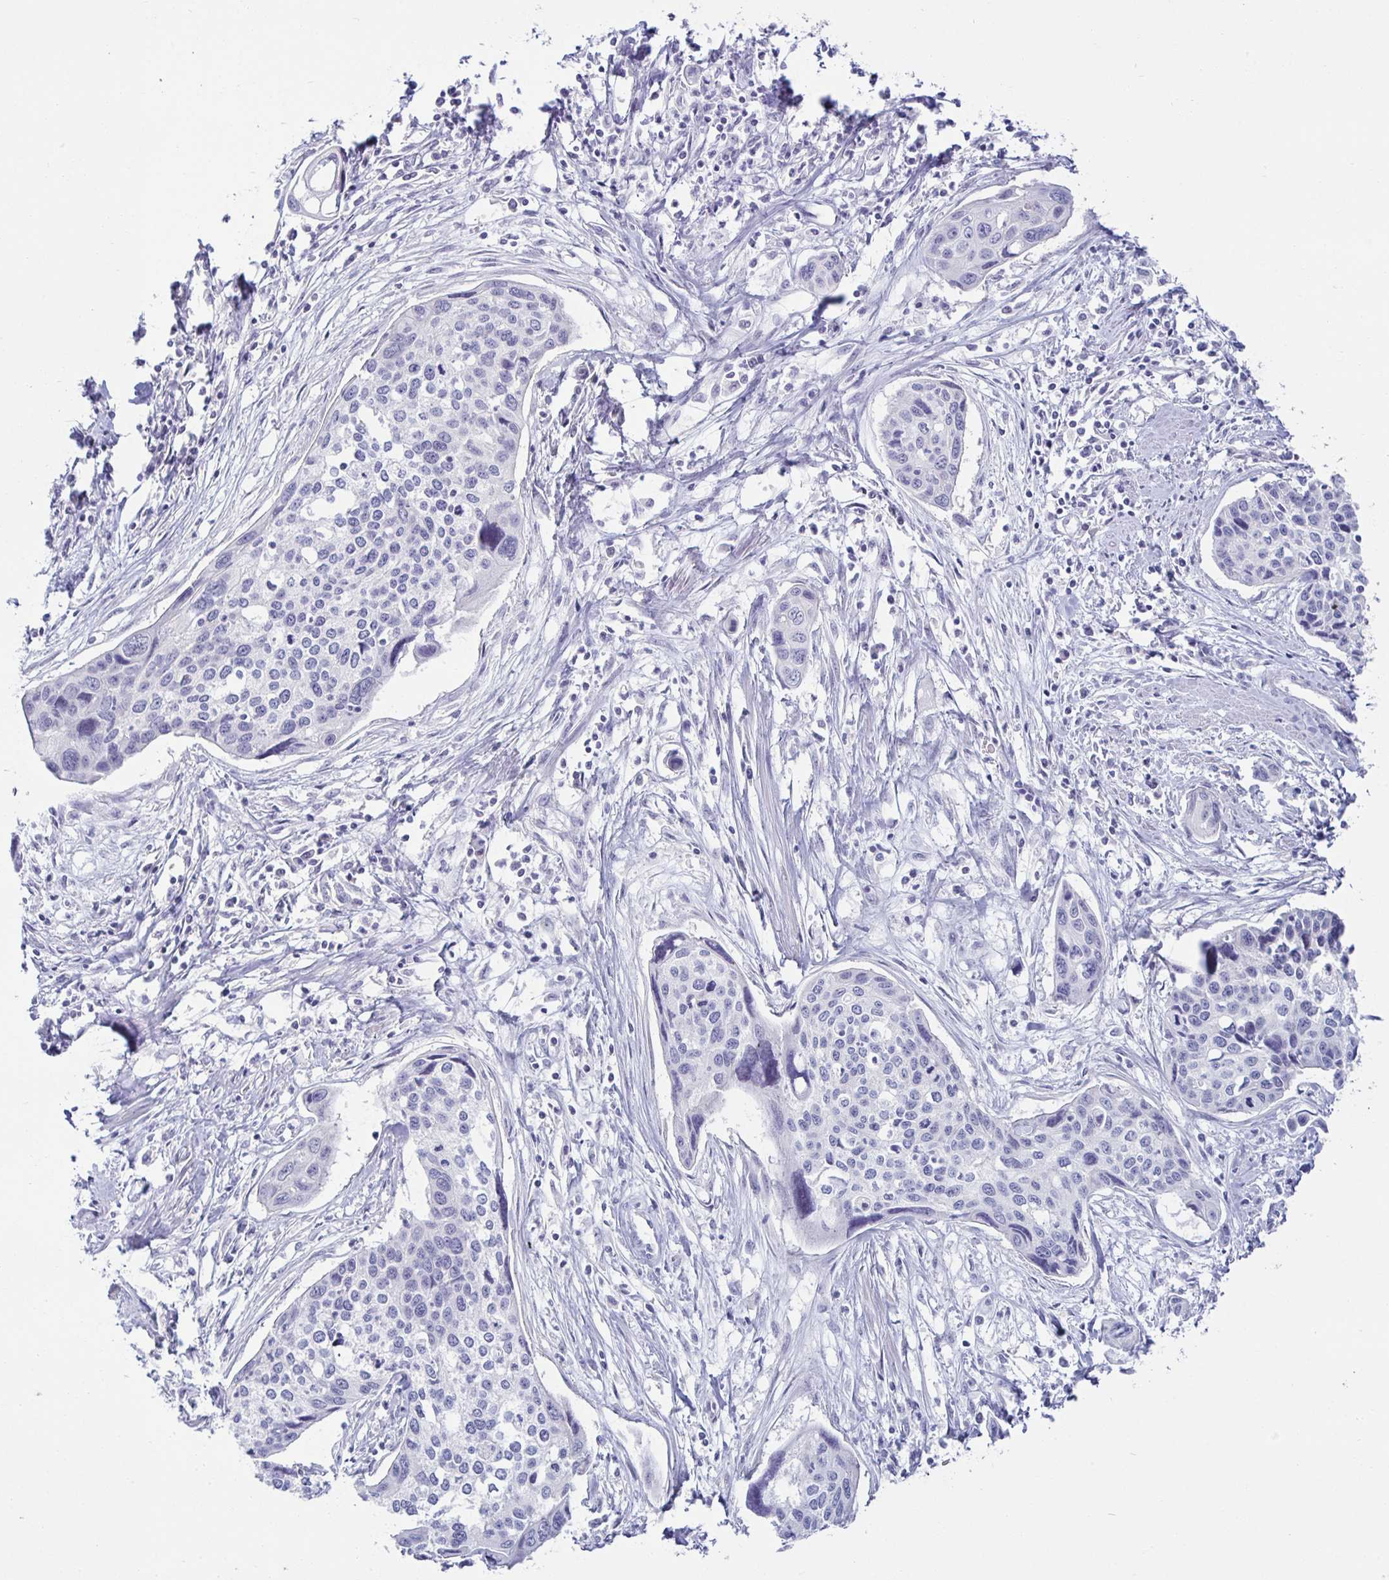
{"staining": {"intensity": "negative", "quantity": "none", "location": "none"}, "tissue": "cervical cancer", "cell_type": "Tumor cells", "image_type": "cancer", "snomed": [{"axis": "morphology", "description": "Squamous cell carcinoma, NOS"}, {"axis": "topography", "description": "Cervix"}], "caption": "A micrograph of squamous cell carcinoma (cervical) stained for a protein shows no brown staining in tumor cells.", "gene": "MON2", "patient": {"sex": "female", "age": 31}}